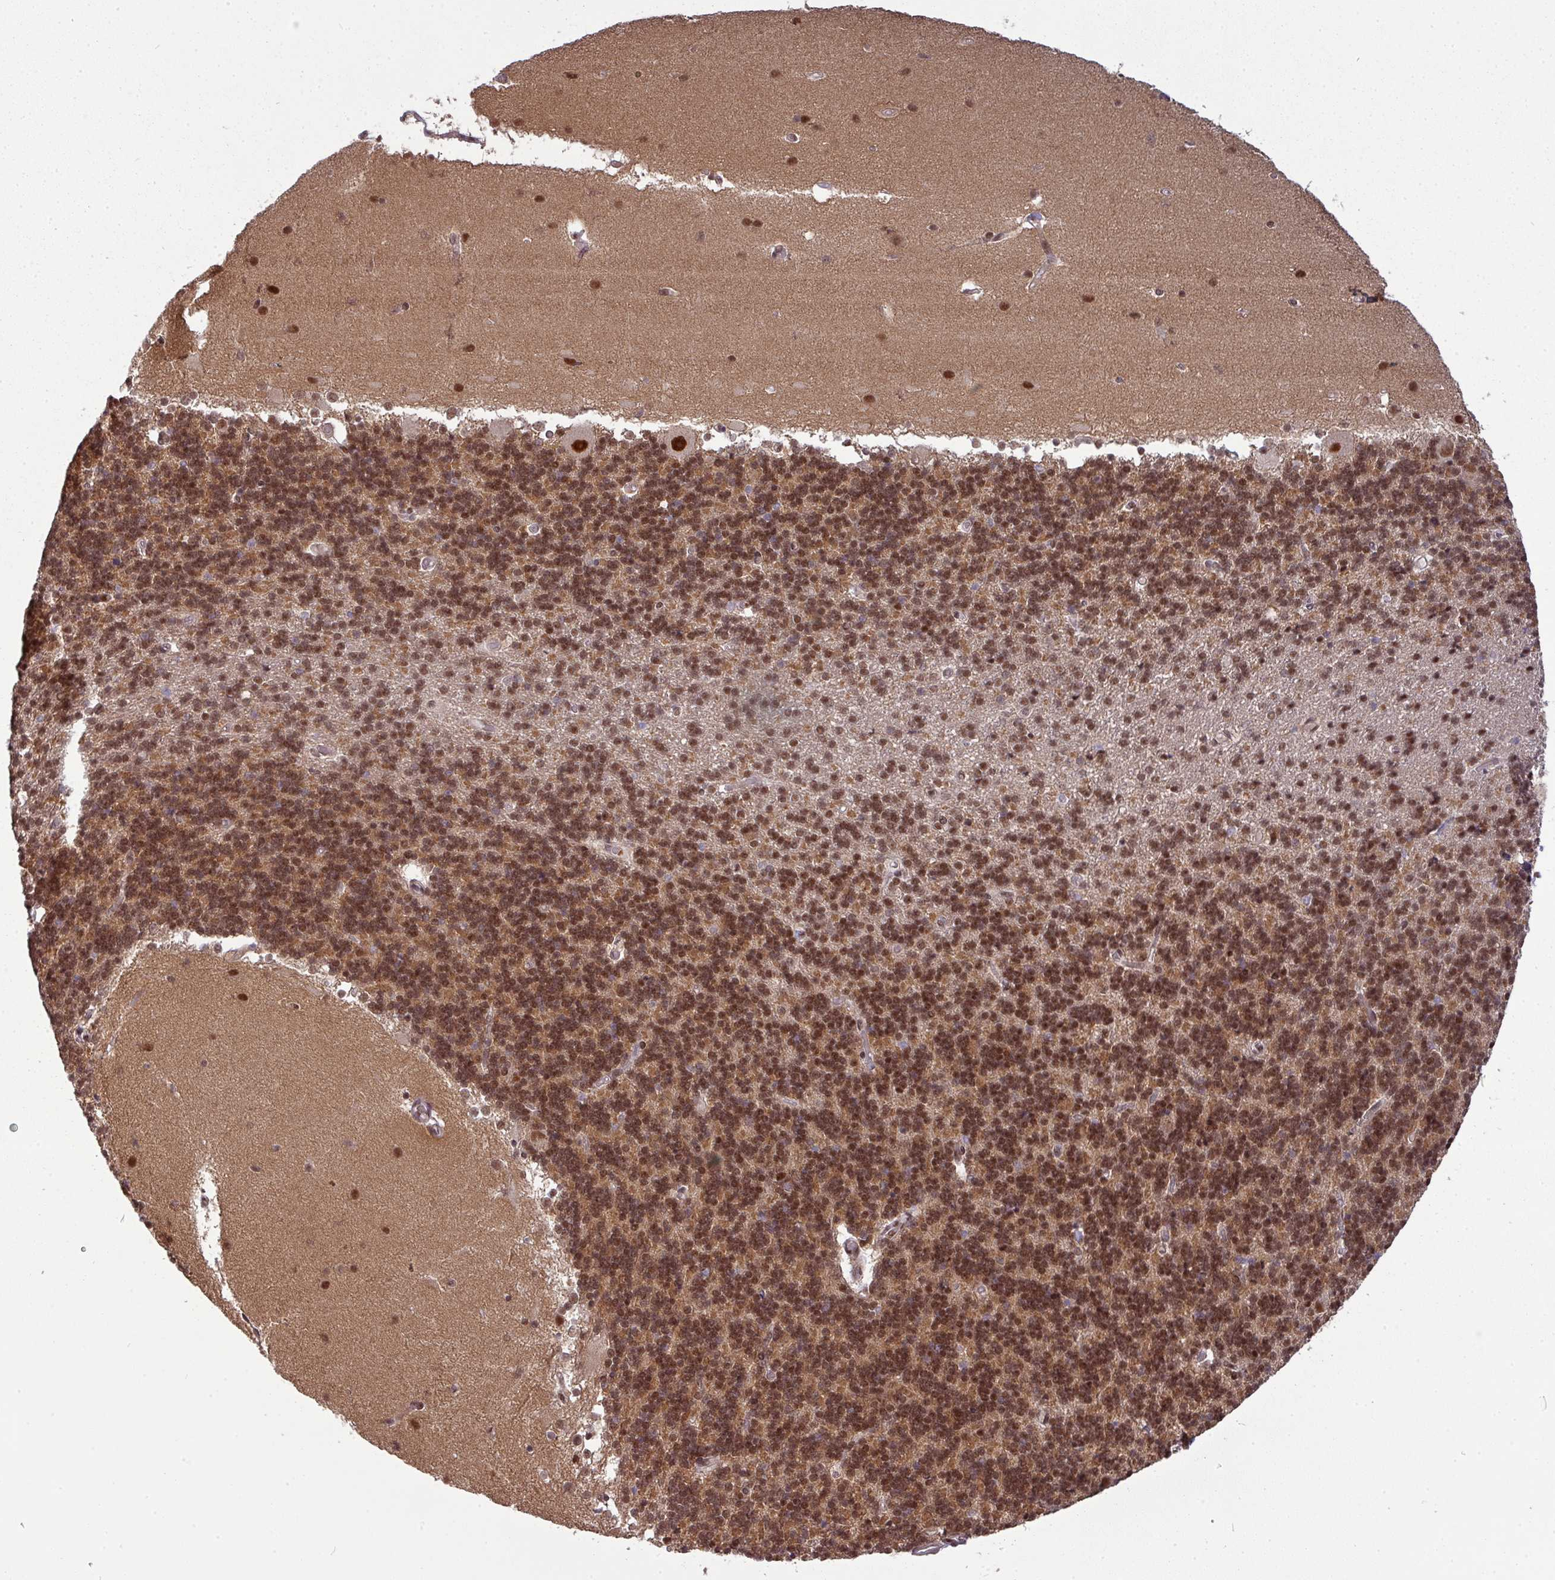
{"staining": {"intensity": "strong", "quantity": "25%-75%", "location": "nuclear"}, "tissue": "cerebellum", "cell_type": "Cells in granular layer", "image_type": "normal", "snomed": [{"axis": "morphology", "description": "Normal tissue, NOS"}, {"axis": "topography", "description": "Cerebellum"}], "caption": "IHC photomicrograph of benign cerebellum: cerebellum stained using immunohistochemistry exhibits high levels of strong protein expression localized specifically in the nuclear of cells in granular layer, appearing as a nuclear brown color.", "gene": "CIC", "patient": {"sex": "female", "age": 54}}